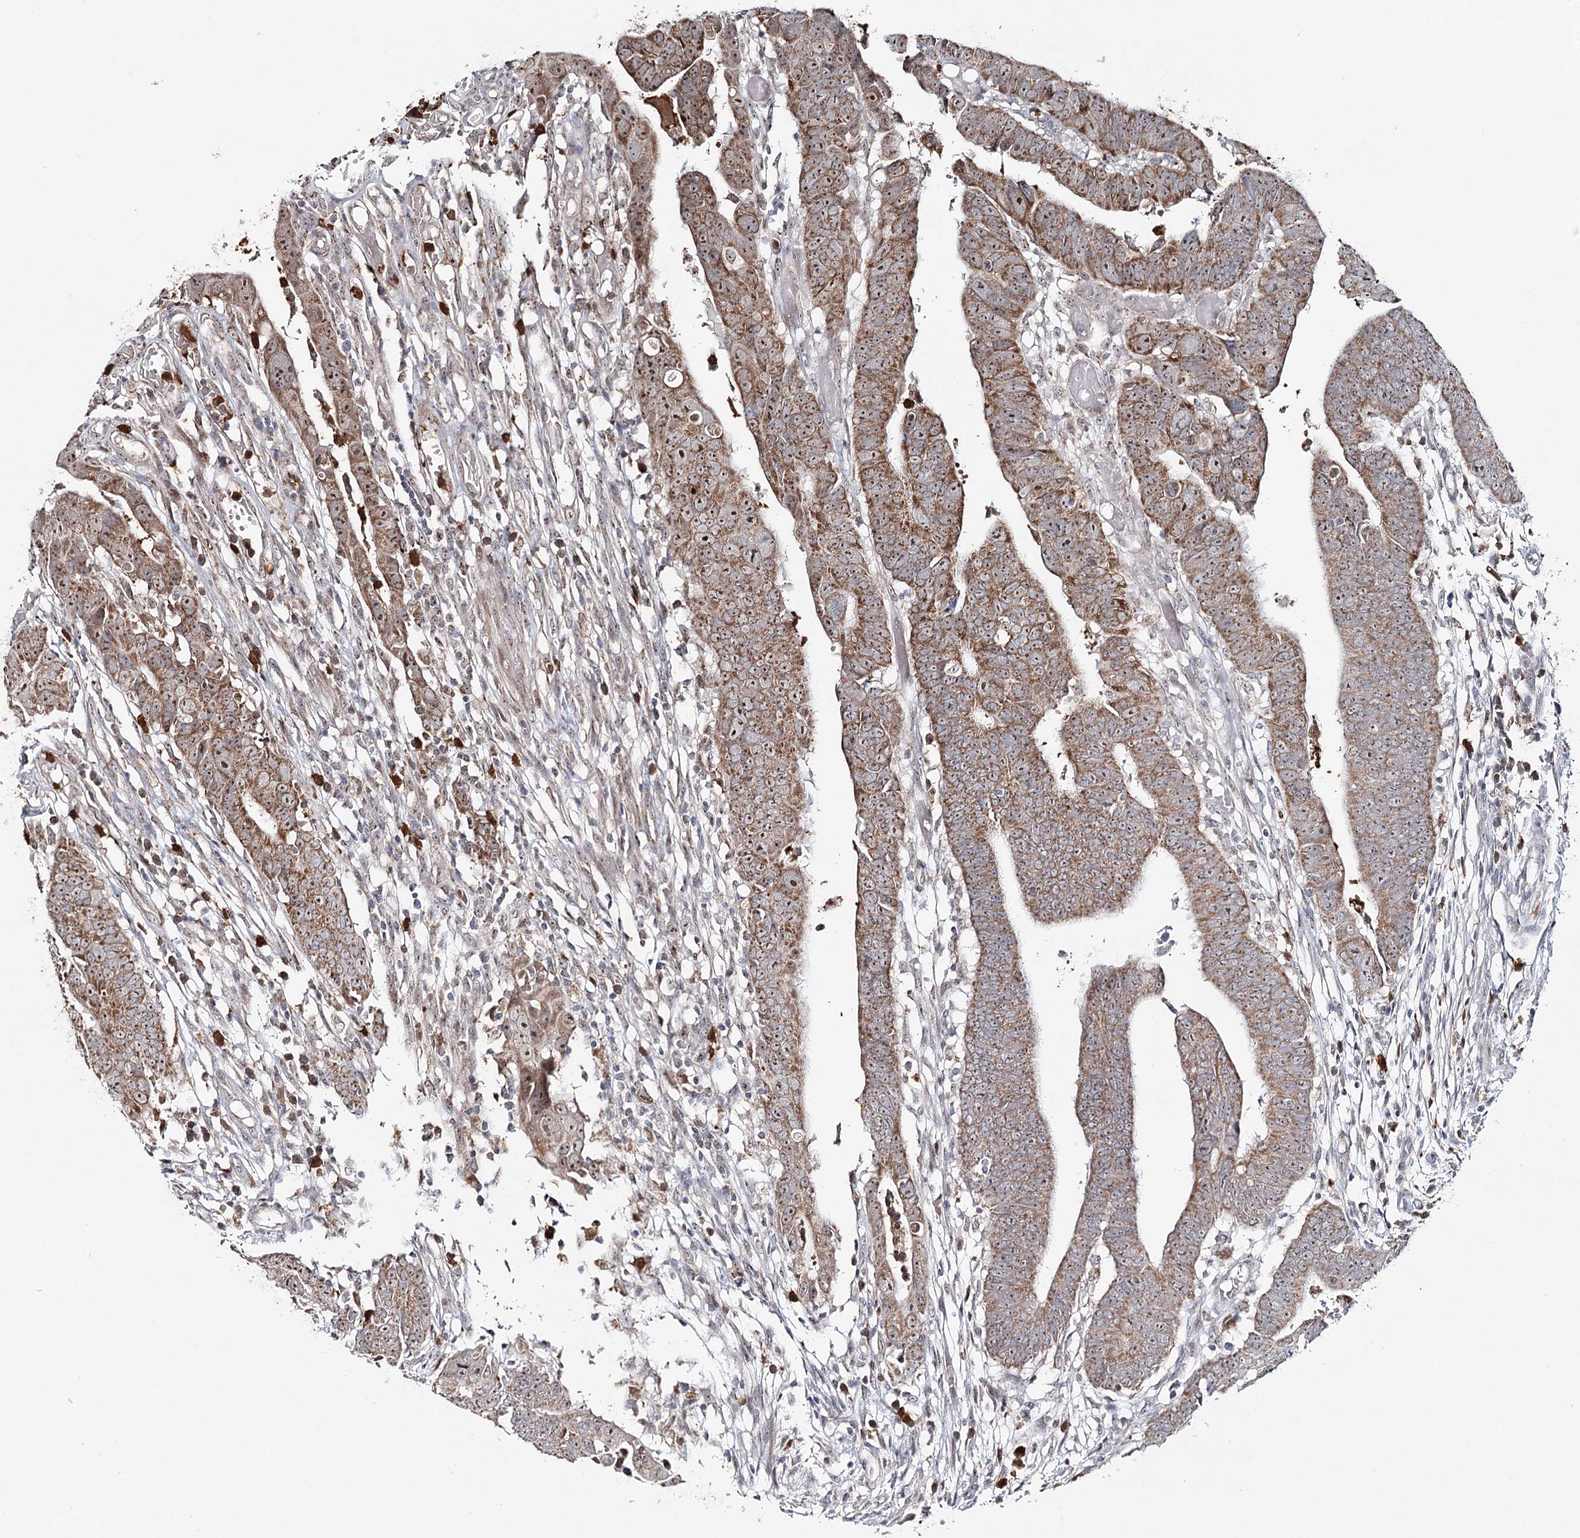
{"staining": {"intensity": "moderate", "quantity": ">75%", "location": "cytoplasmic/membranous,nuclear"}, "tissue": "colorectal cancer", "cell_type": "Tumor cells", "image_type": "cancer", "snomed": [{"axis": "morphology", "description": "Adenocarcinoma, NOS"}, {"axis": "topography", "description": "Rectum"}], "caption": "Human colorectal cancer (adenocarcinoma) stained with a brown dye exhibits moderate cytoplasmic/membranous and nuclear positive expression in approximately >75% of tumor cells.", "gene": "ATAD1", "patient": {"sex": "female", "age": 65}}